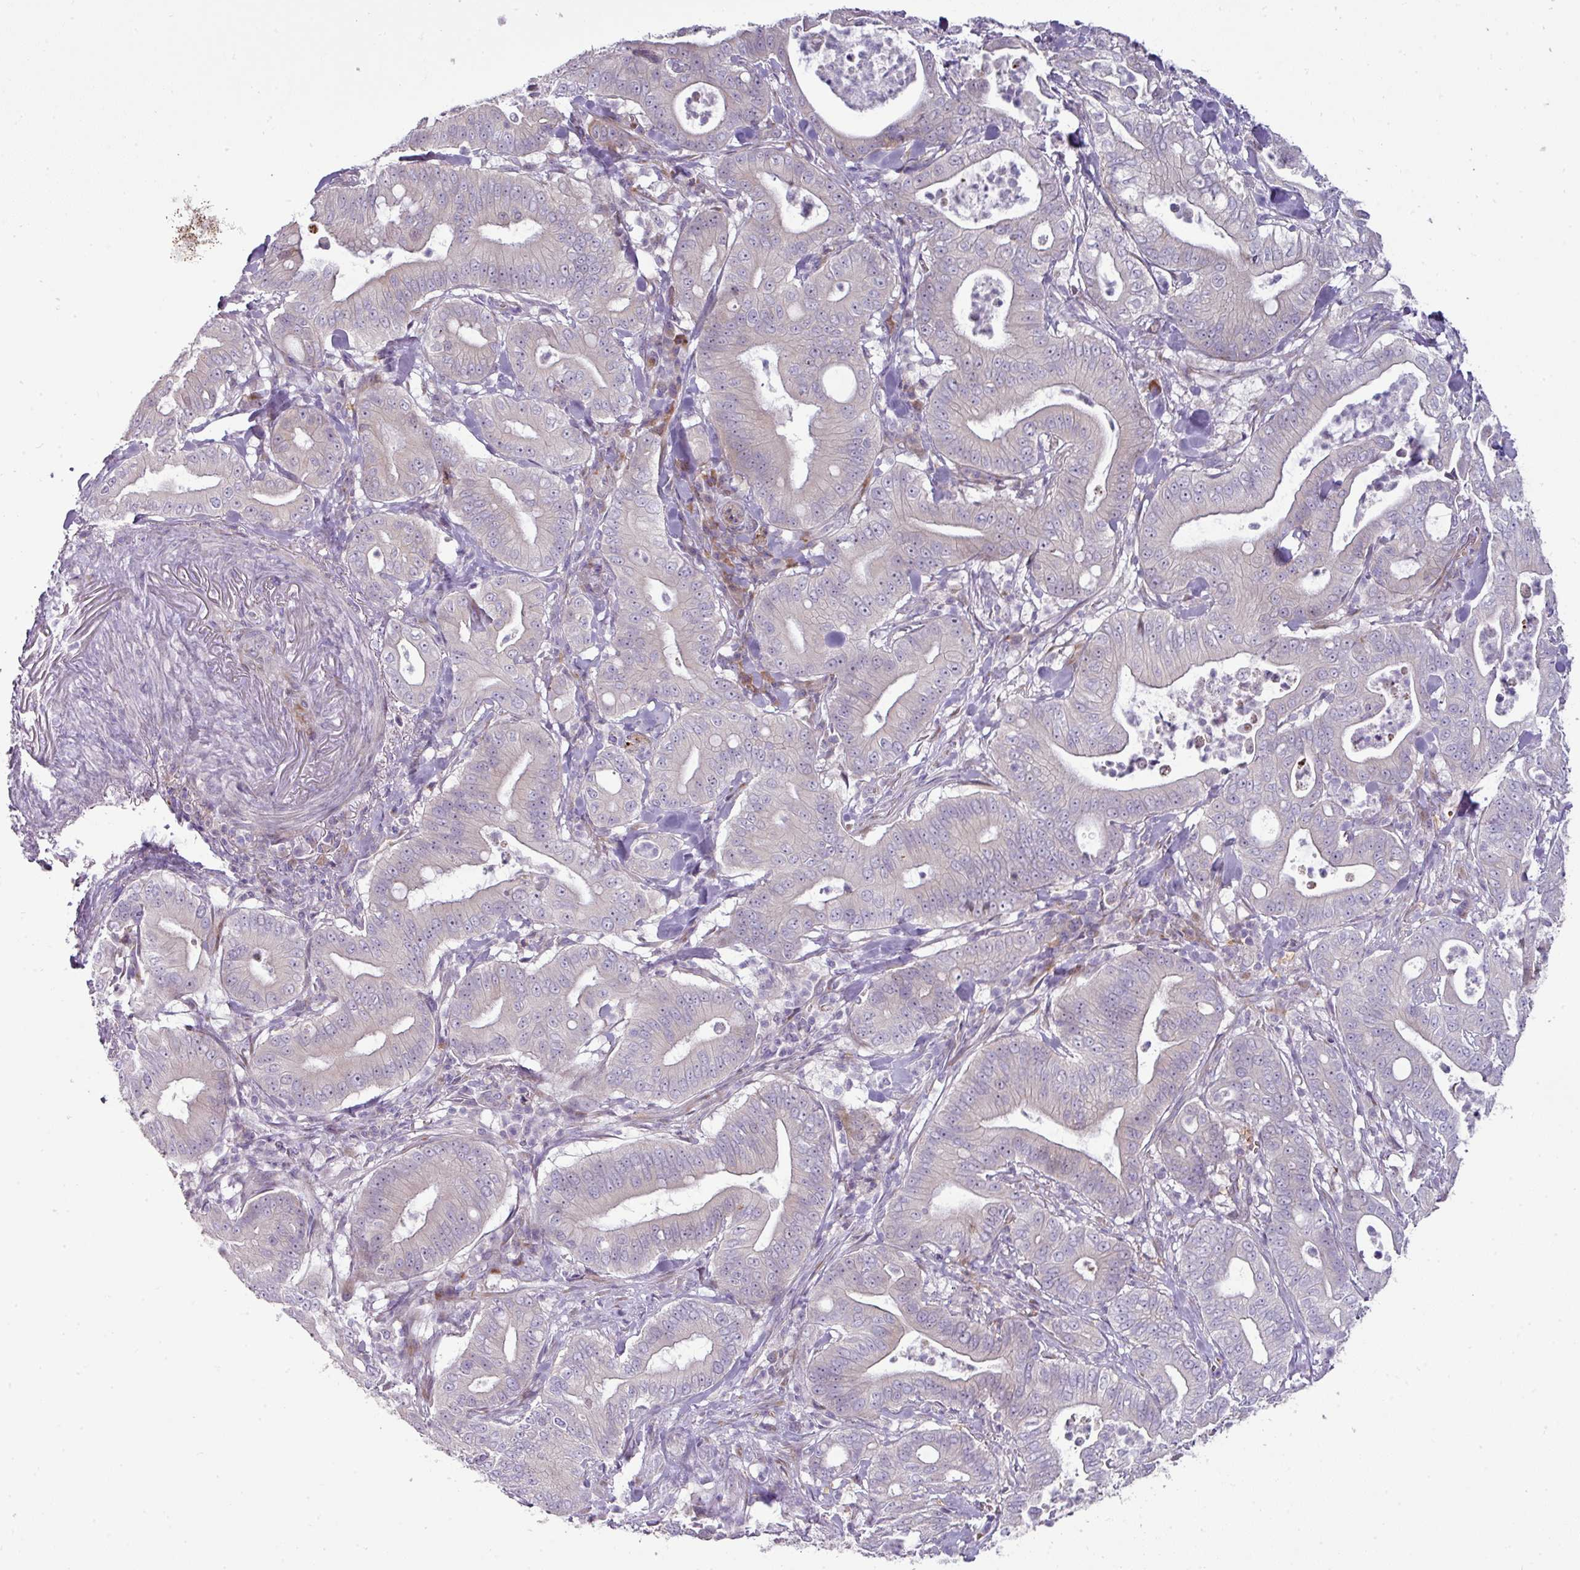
{"staining": {"intensity": "negative", "quantity": "none", "location": "none"}, "tissue": "pancreatic cancer", "cell_type": "Tumor cells", "image_type": "cancer", "snomed": [{"axis": "morphology", "description": "Adenocarcinoma, NOS"}, {"axis": "topography", "description": "Pancreas"}], "caption": "High magnification brightfield microscopy of pancreatic cancer stained with DAB (3,3'-diaminobenzidine) (brown) and counterstained with hematoxylin (blue): tumor cells show no significant expression.", "gene": "ATP6V1F", "patient": {"sex": "male", "age": 71}}